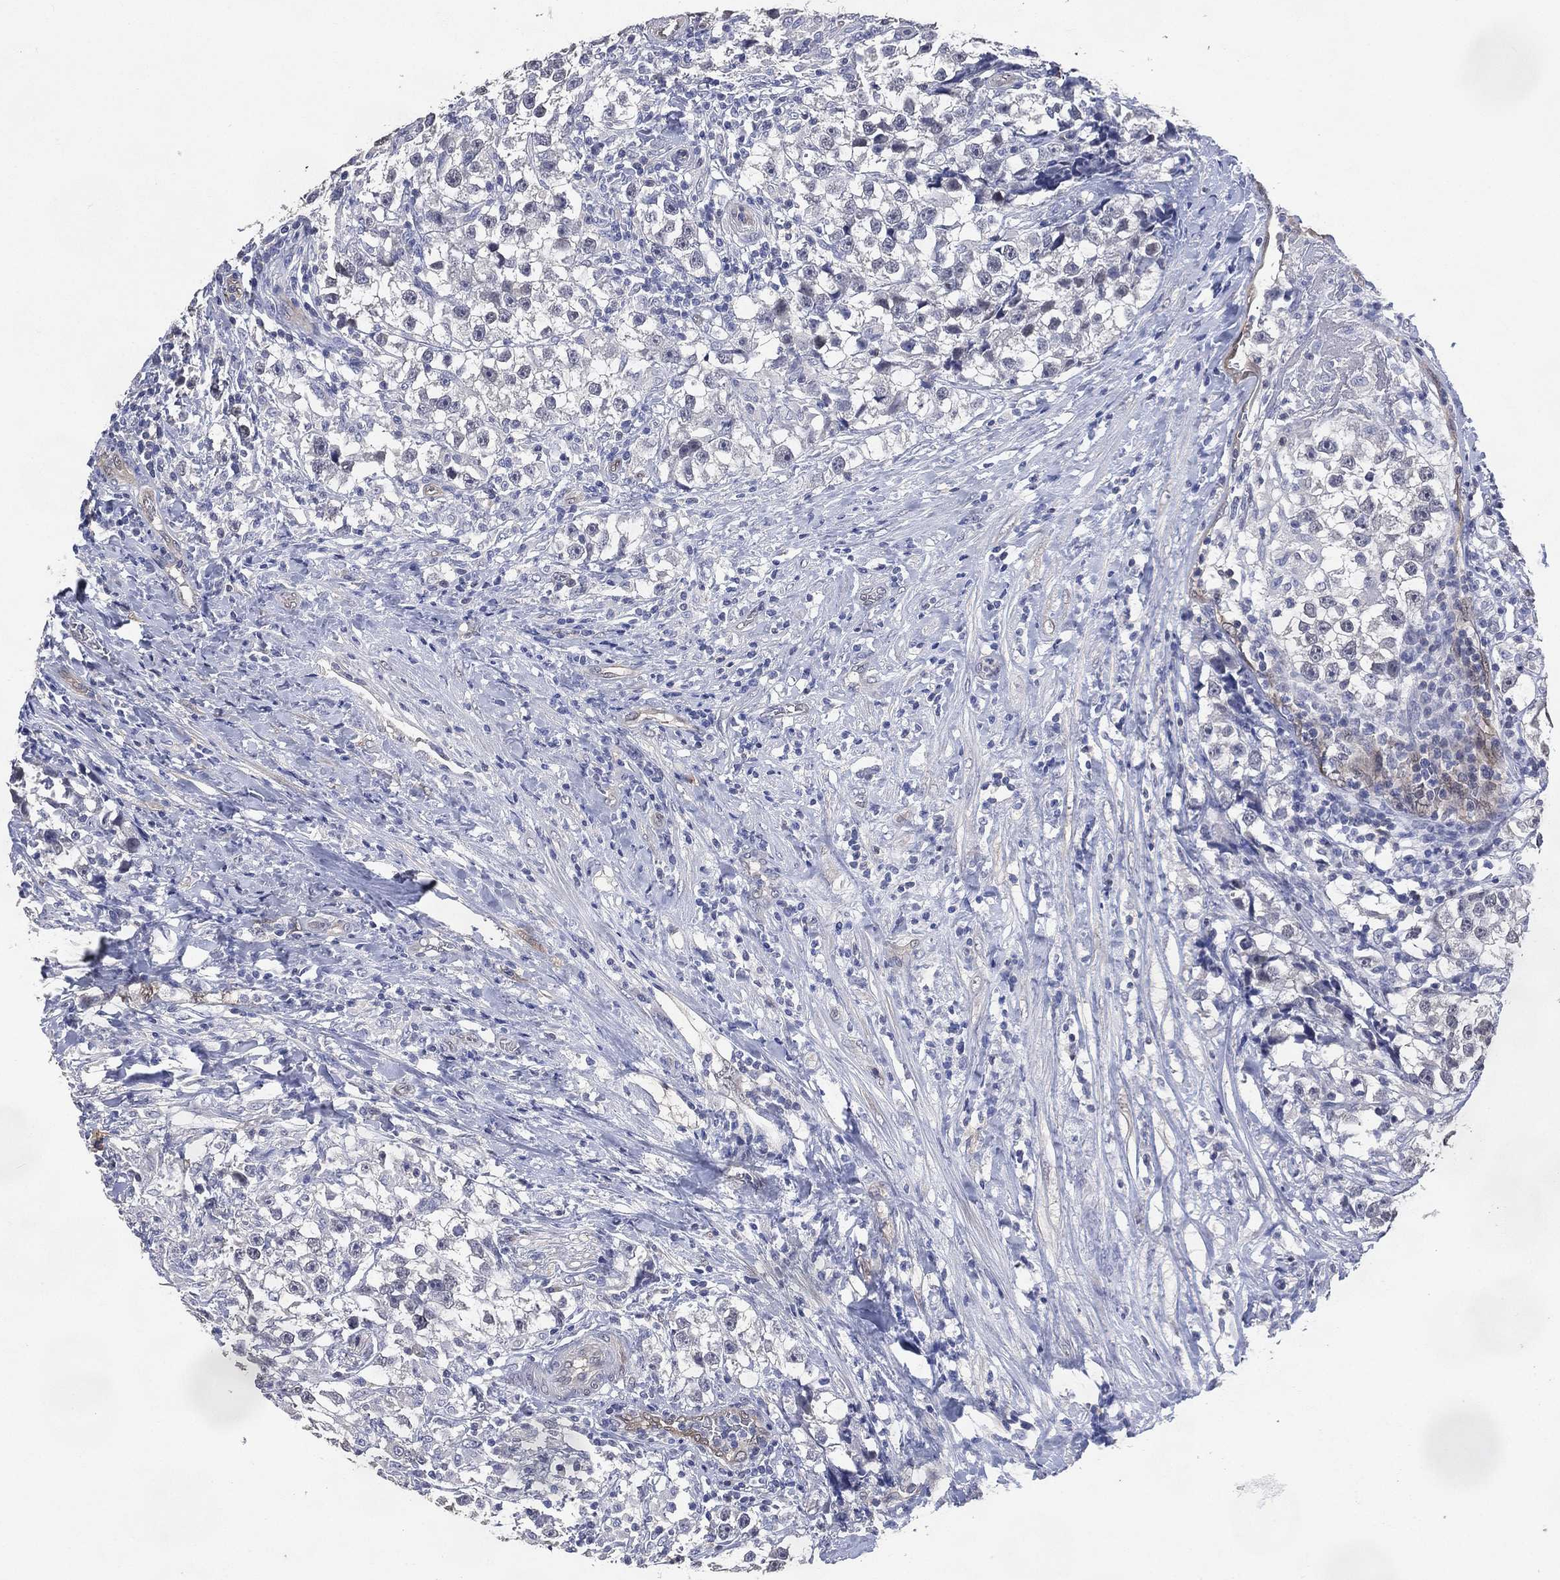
{"staining": {"intensity": "negative", "quantity": "none", "location": "none"}, "tissue": "testis cancer", "cell_type": "Tumor cells", "image_type": "cancer", "snomed": [{"axis": "morphology", "description": "Seminoma, NOS"}, {"axis": "topography", "description": "Testis"}], "caption": "The photomicrograph displays no significant expression in tumor cells of testis cancer.", "gene": "AK1", "patient": {"sex": "male", "age": 46}}